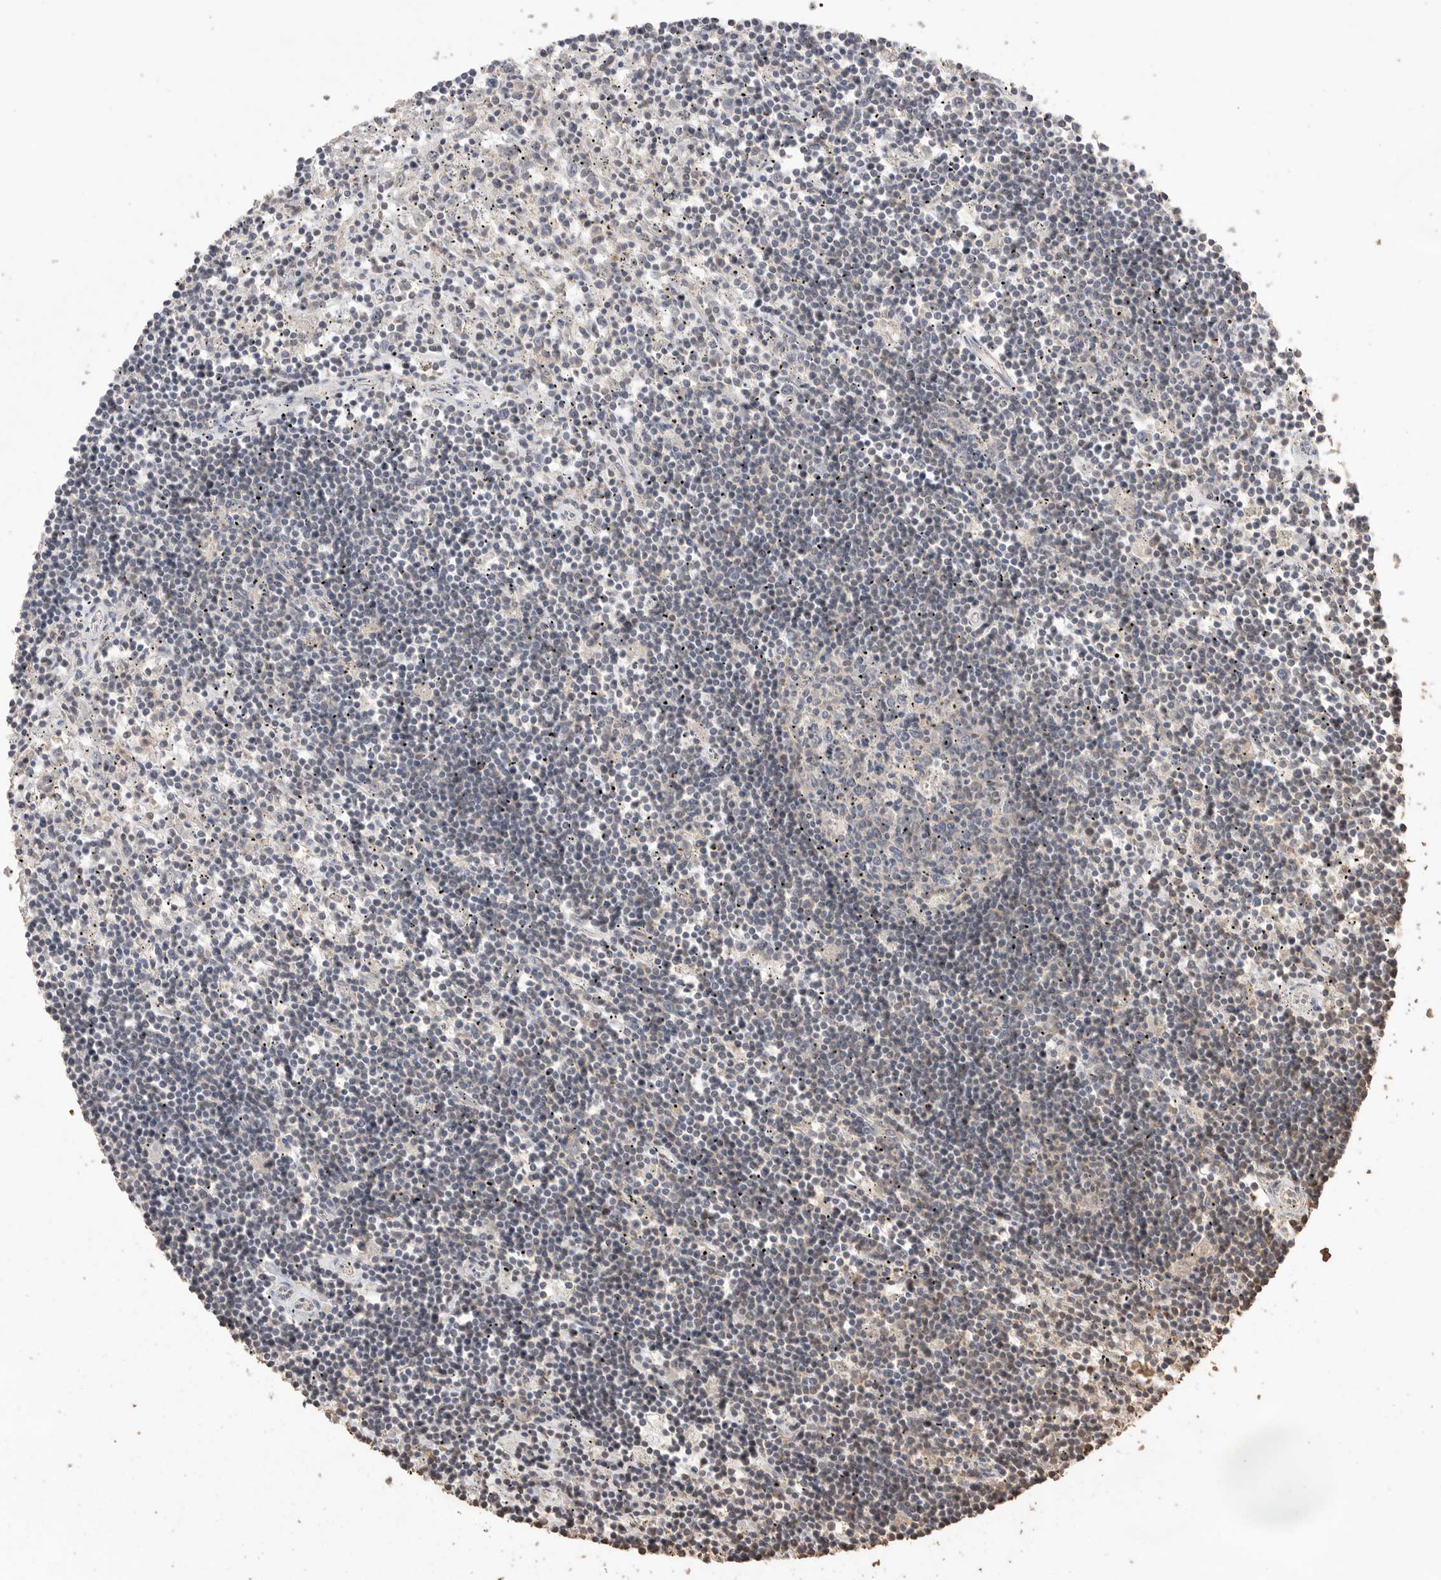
{"staining": {"intensity": "negative", "quantity": "none", "location": "none"}, "tissue": "lymphoma", "cell_type": "Tumor cells", "image_type": "cancer", "snomed": [{"axis": "morphology", "description": "Malignant lymphoma, non-Hodgkin's type, Low grade"}, {"axis": "topography", "description": "Spleen"}], "caption": "The micrograph demonstrates no significant positivity in tumor cells of low-grade malignant lymphoma, non-Hodgkin's type.", "gene": "MAP2K1", "patient": {"sex": "male", "age": 76}}